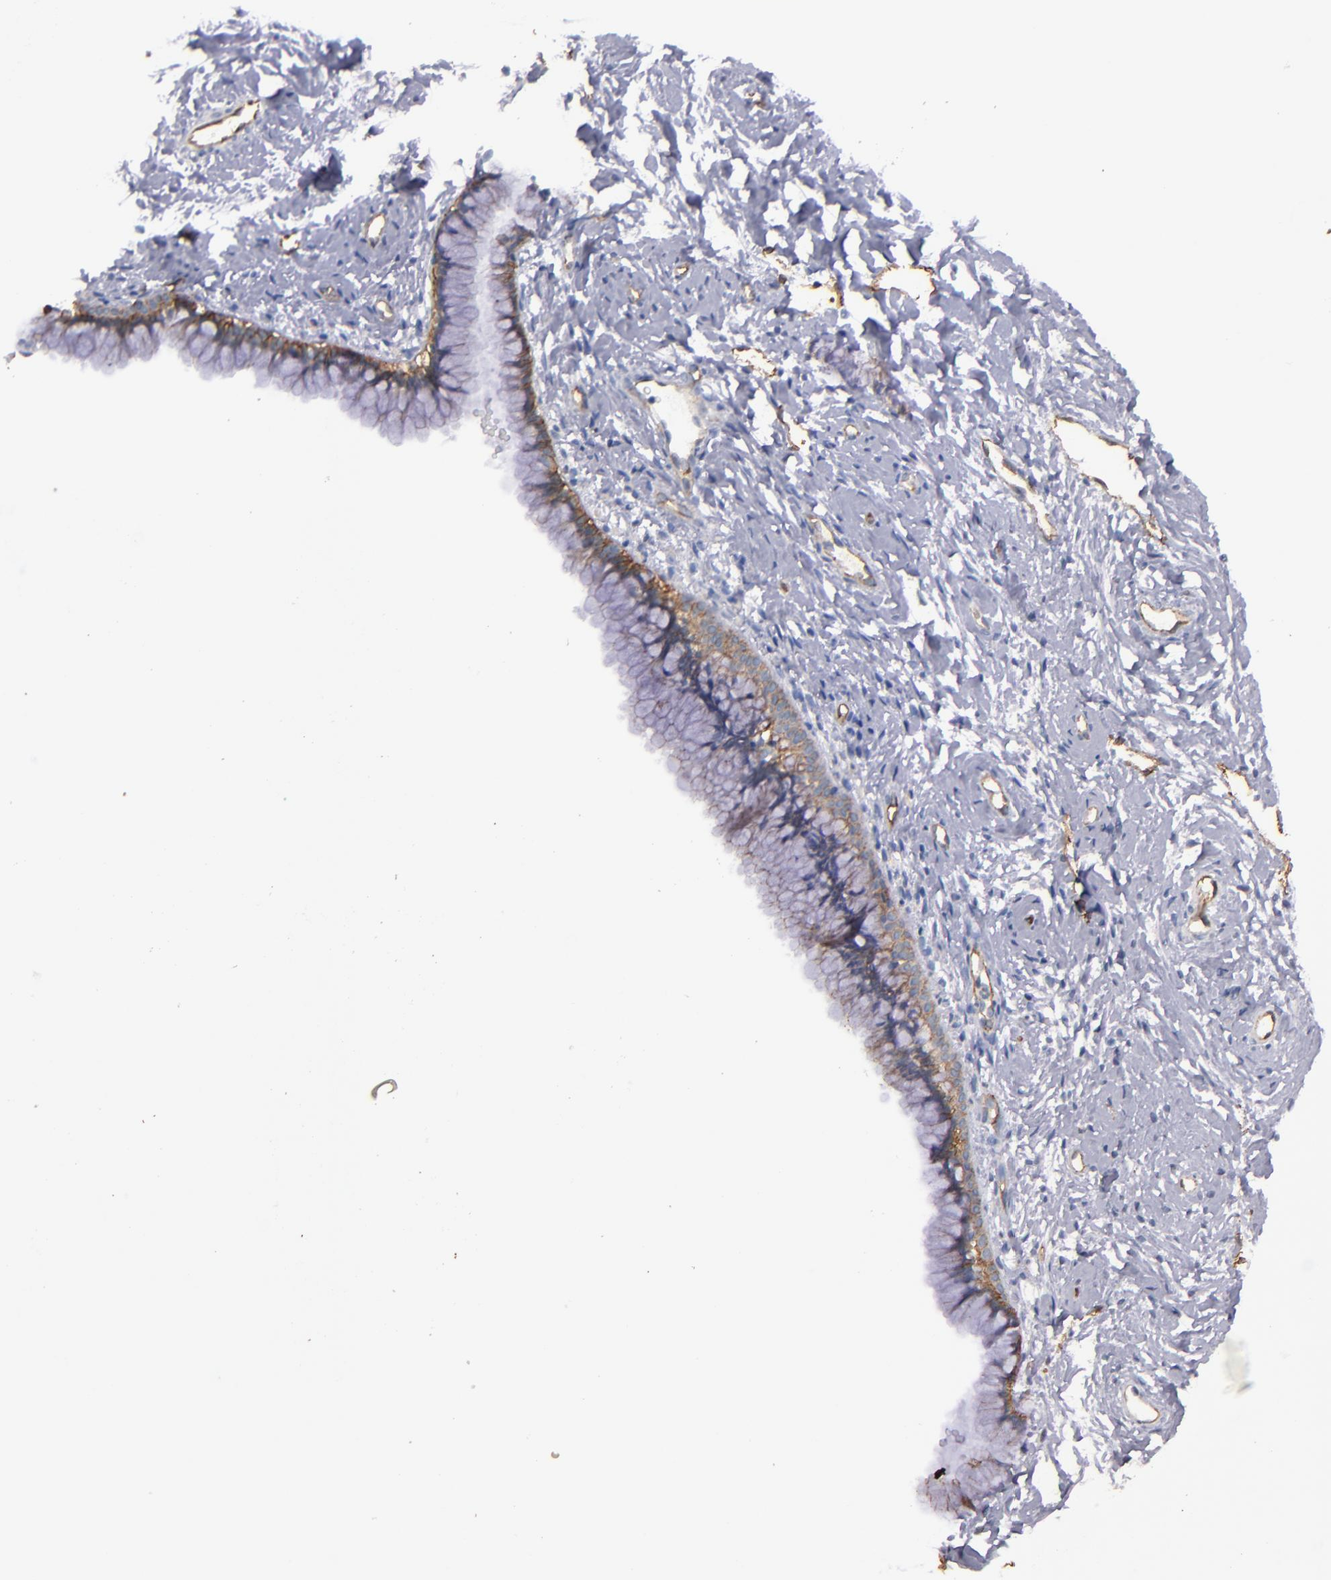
{"staining": {"intensity": "moderate", "quantity": "25%-75%", "location": "cytoplasmic/membranous"}, "tissue": "cervix", "cell_type": "Glandular cells", "image_type": "normal", "snomed": [{"axis": "morphology", "description": "Normal tissue, NOS"}, {"axis": "topography", "description": "Cervix"}], "caption": "A brown stain highlights moderate cytoplasmic/membranous expression of a protein in glandular cells of unremarkable human cervix. (DAB (3,3'-diaminobenzidine) IHC, brown staining for protein, blue staining for nuclei).", "gene": "CLDN5", "patient": {"sex": "female", "age": 46}}